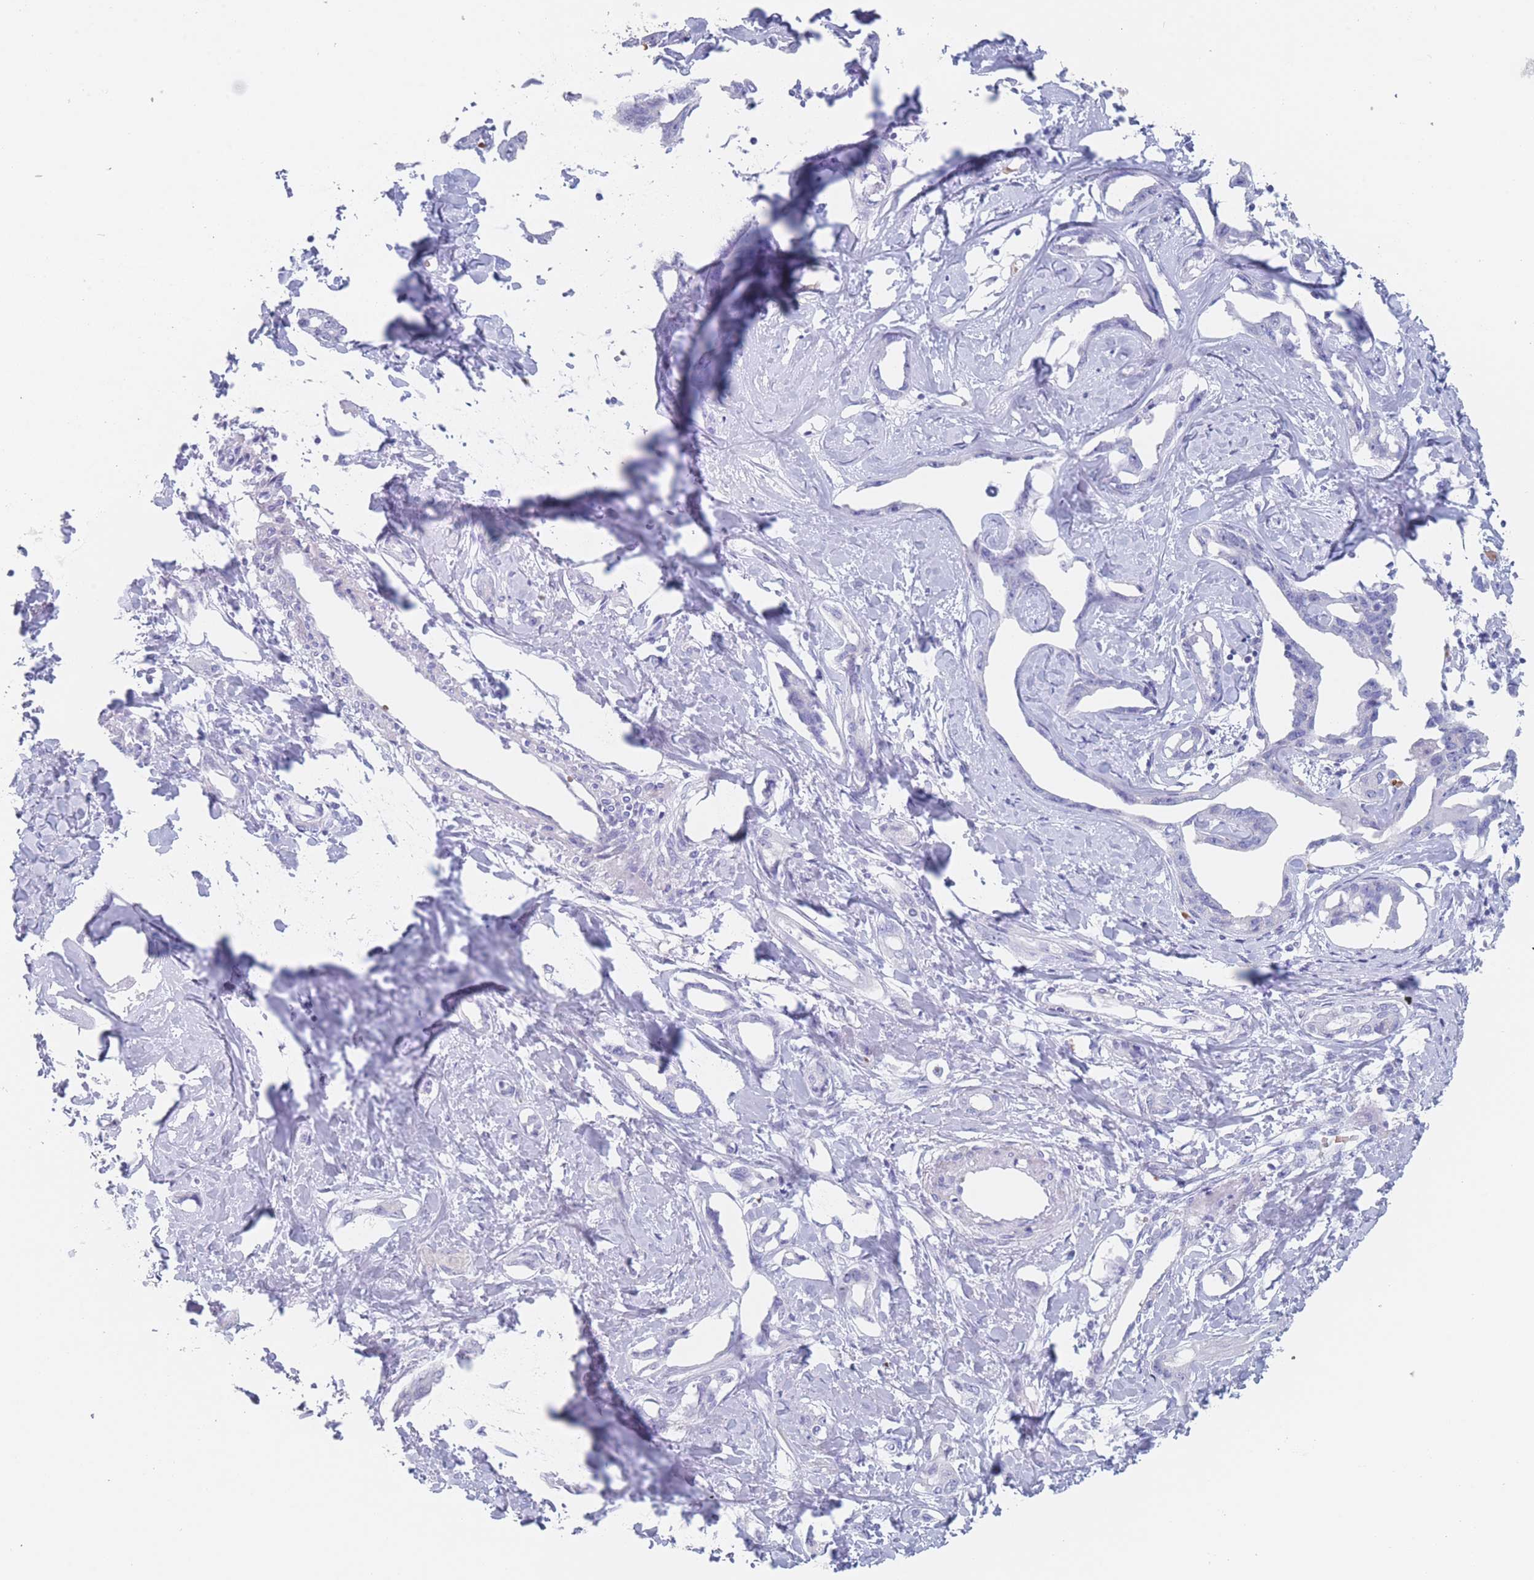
{"staining": {"intensity": "negative", "quantity": "none", "location": "none"}, "tissue": "liver cancer", "cell_type": "Tumor cells", "image_type": "cancer", "snomed": [{"axis": "morphology", "description": "Cholangiocarcinoma"}, {"axis": "topography", "description": "Liver"}], "caption": "This is an IHC micrograph of human liver cholangiocarcinoma. There is no expression in tumor cells.", "gene": "OR5D16", "patient": {"sex": "male", "age": 59}}